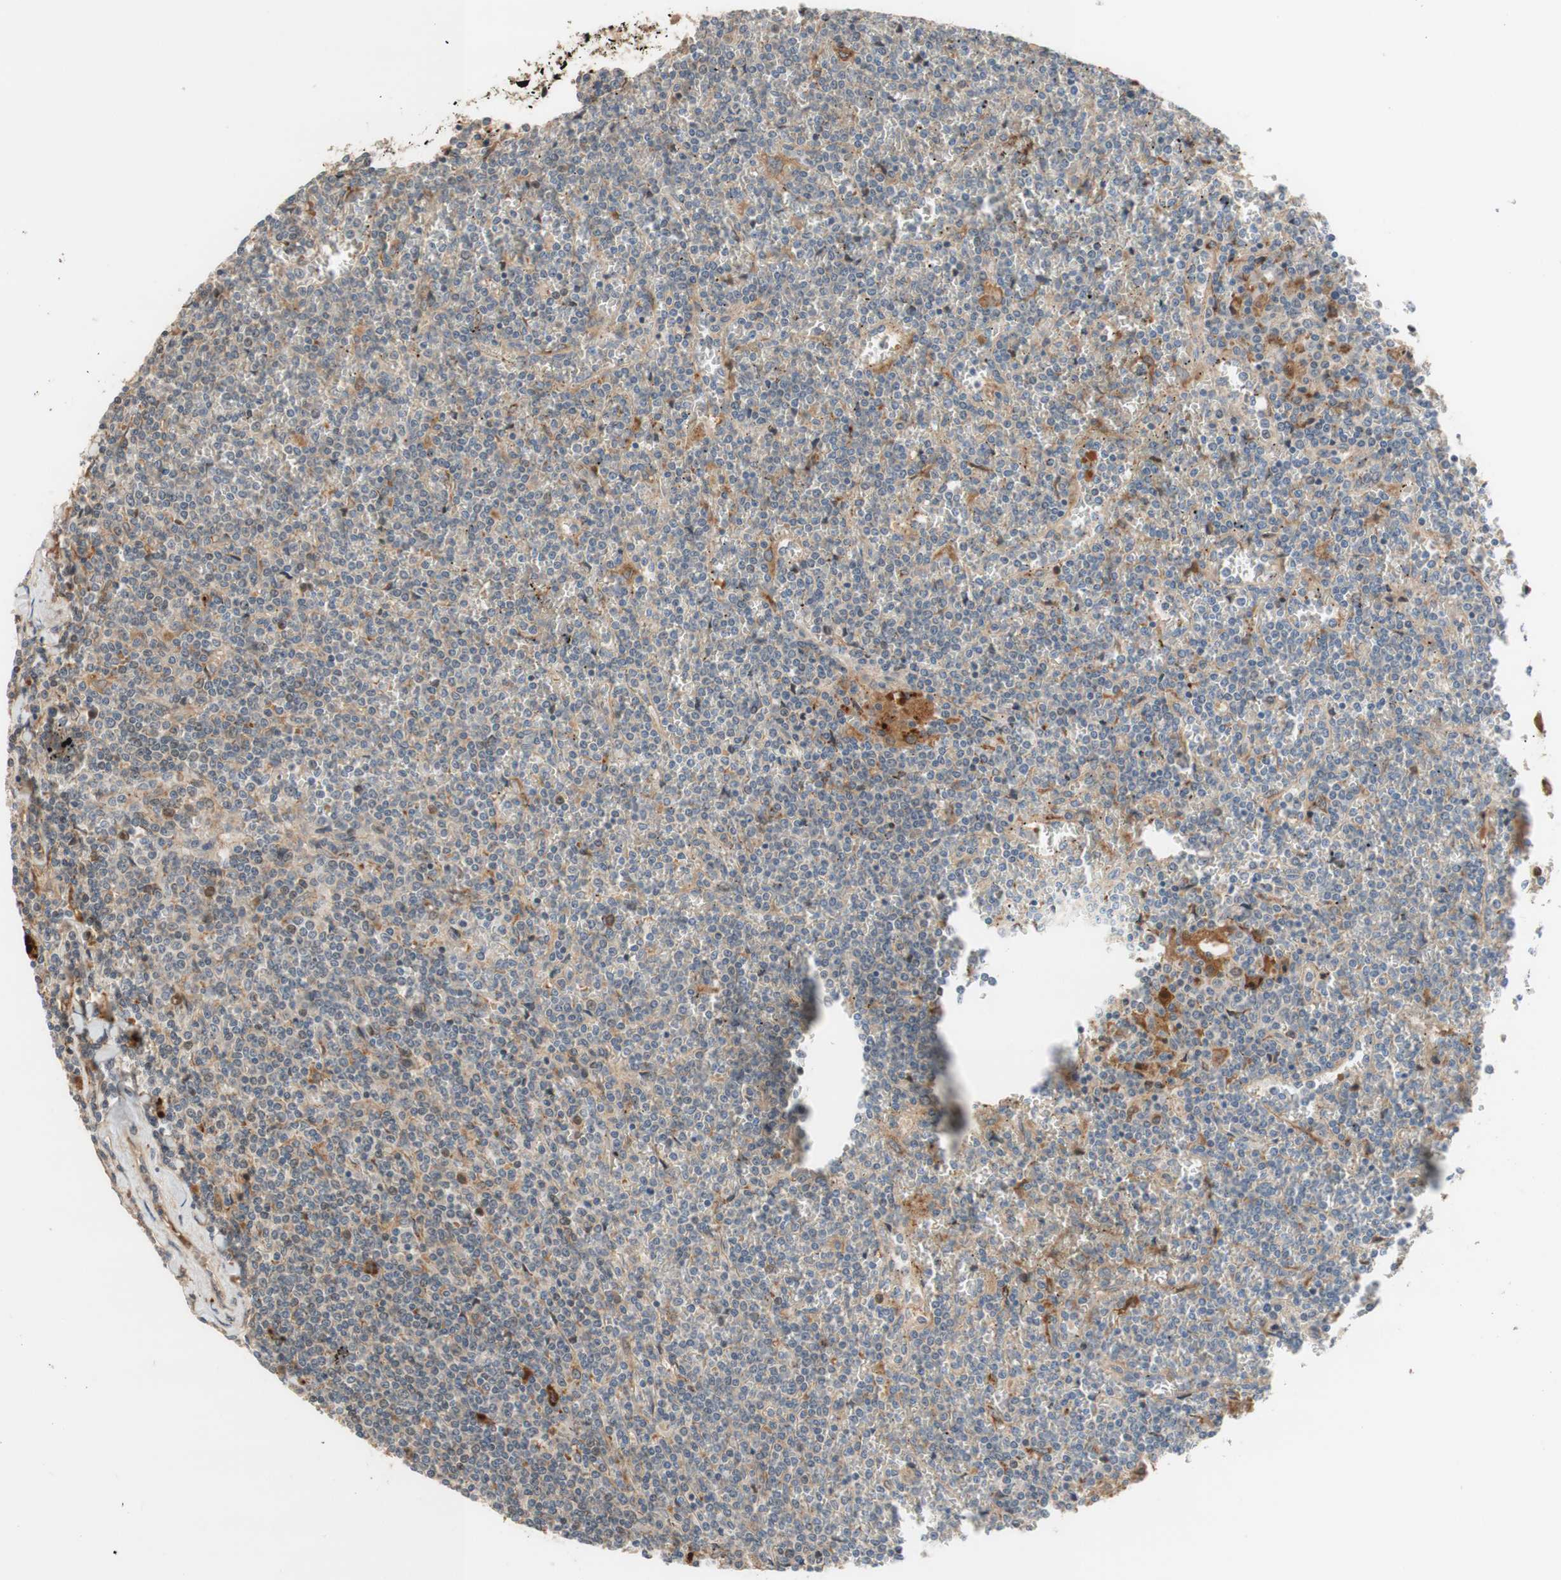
{"staining": {"intensity": "negative", "quantity": "none", "location": "none"}, "tissue": "lymphoma", "cell_type": "Tumor cells", "image_type": "cancer", "snomed": [{"axis": "morphology", "description": "Malignant lymphoma, non-Hodgkin's type, Low grade"}, {"axis": "topography", "description": "Spleen"}], "caption": "A high-resolution micrograph shows immunohistochemistry (IHC) staining of lymphoma, which shows no significant expression in tumor cells.", "gene": "PTPN21", "patient": {"sex": "female", "age": 19}}